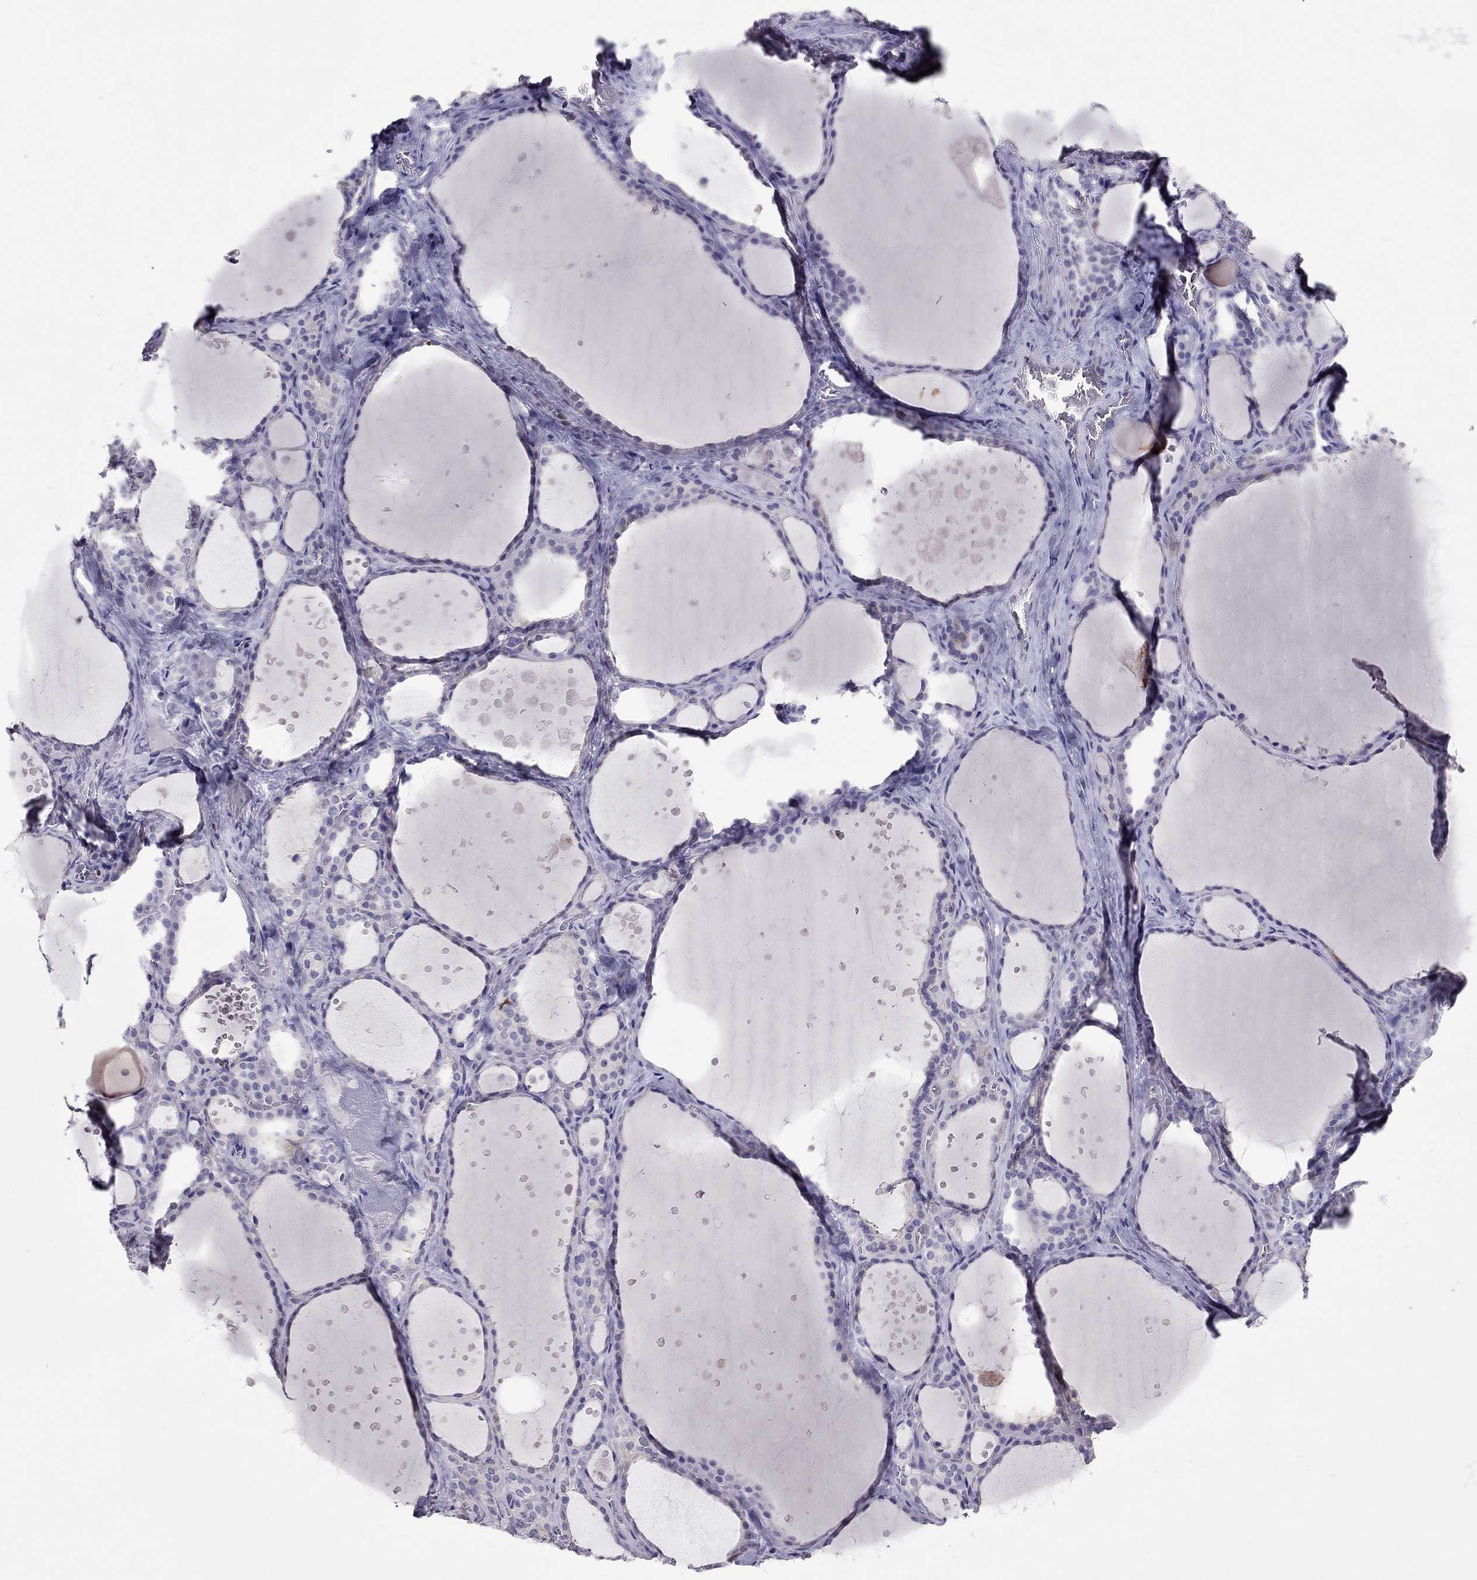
{"staining": {"intensity": "negative", "quantity": "none", "location": "none"}, "tissue": "thyroid gland", "cell_type": "Glandular cells", "image_type": "normal", "snomed": [{"axis": "morphology", "description": "Normal tissue, NOS"}, {"axis": "topography", "description": "Thyroid gland"}], "caption": "Glandular cells are negative for protein expression in normal human thyroid gland.", "gene": "SPINT3", "patient": {"sex": "male", "age": 63}}